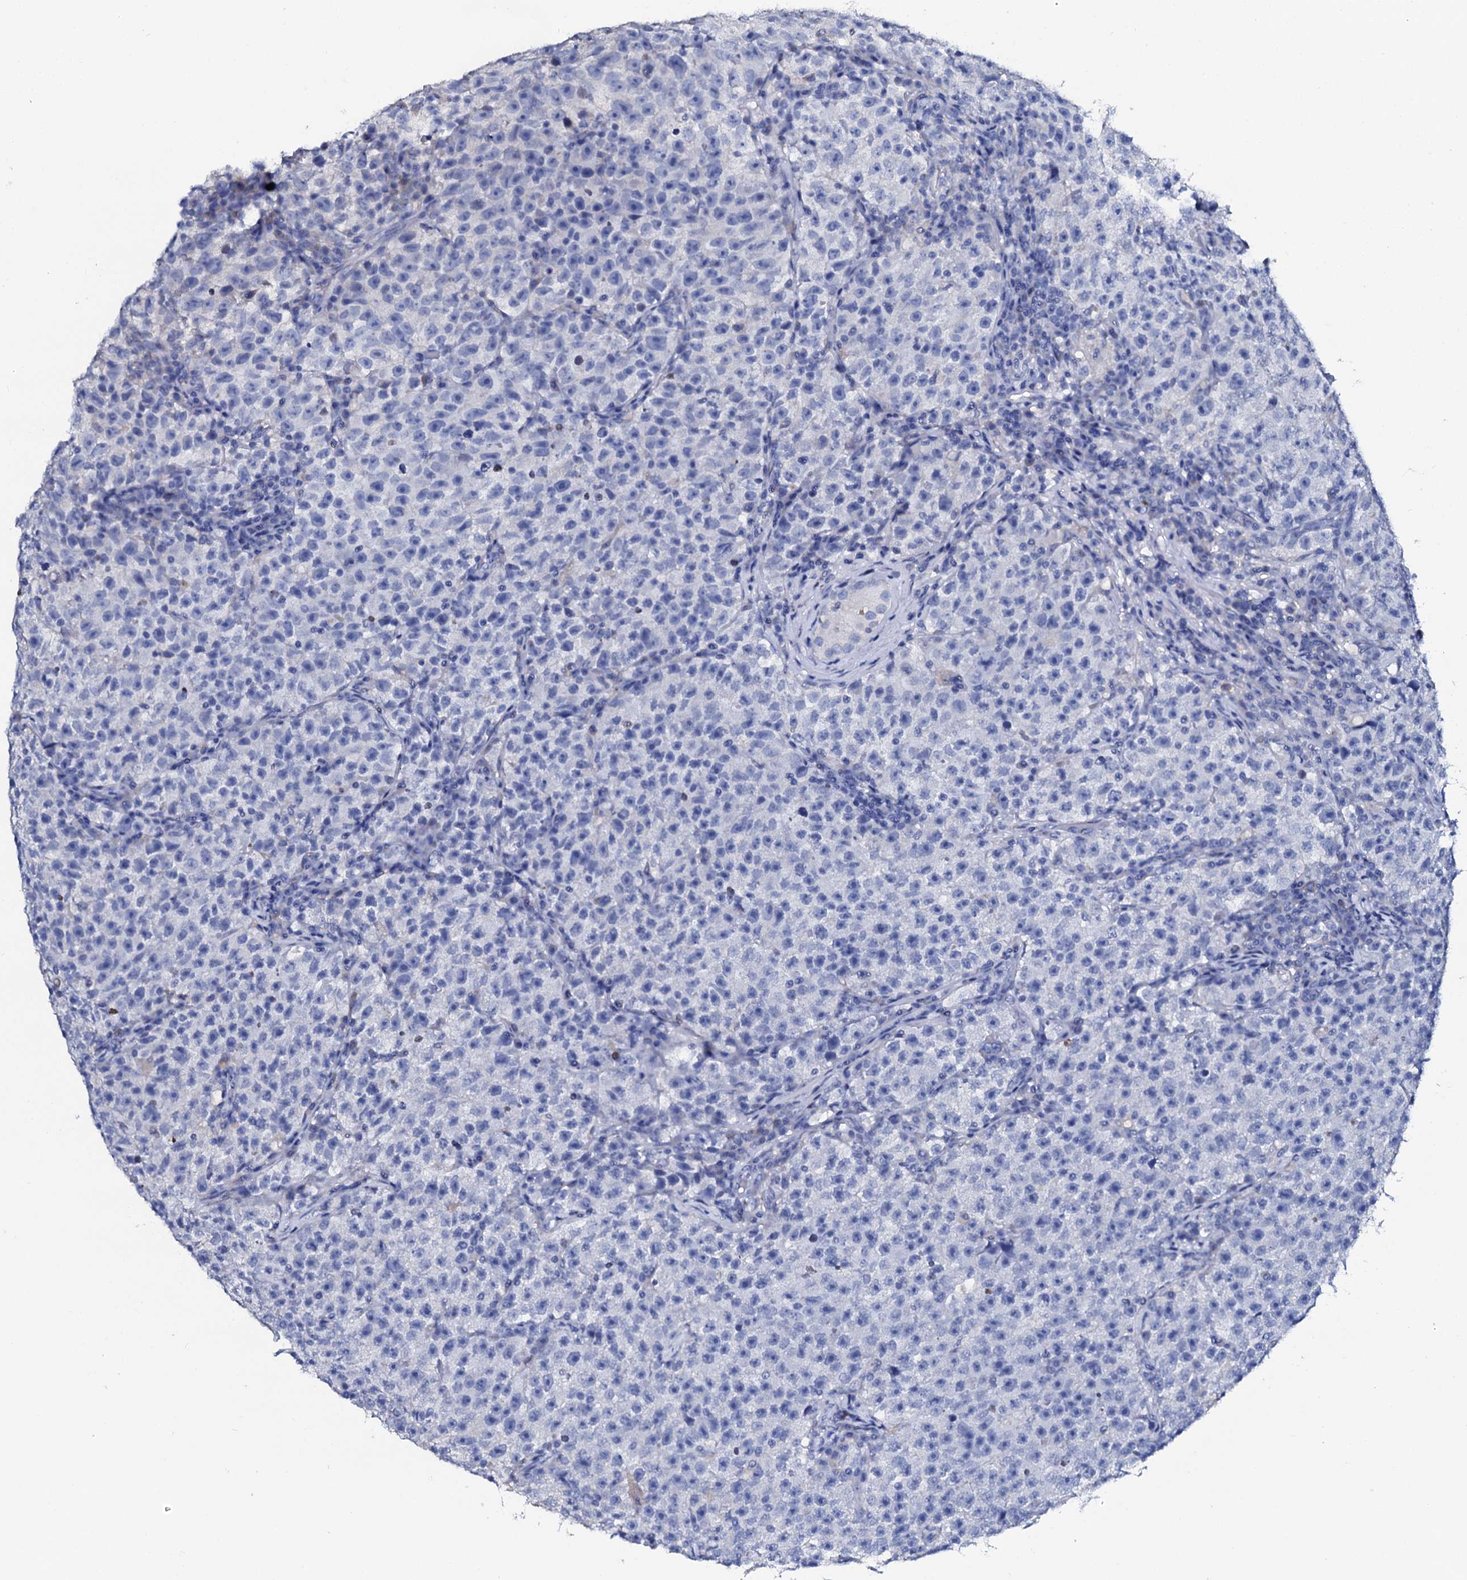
{"staining": {"intensity": "negative", "quantity": "none", "location": "none"}, "tissue": "testis cancer", "cell_type": "Tumor cells", "image_type": "cancer", "snomed": [{"axis": "morphology", "description": "Seminoma, NOS"}, {"axis": "topography", "description": "Testis"}], "caption": "Immunohistochemistry of human testis cancer demonstrates no expression in tumor cells.", "gene": "AMER2", "patient": {"sex": "male", "age": 22}}